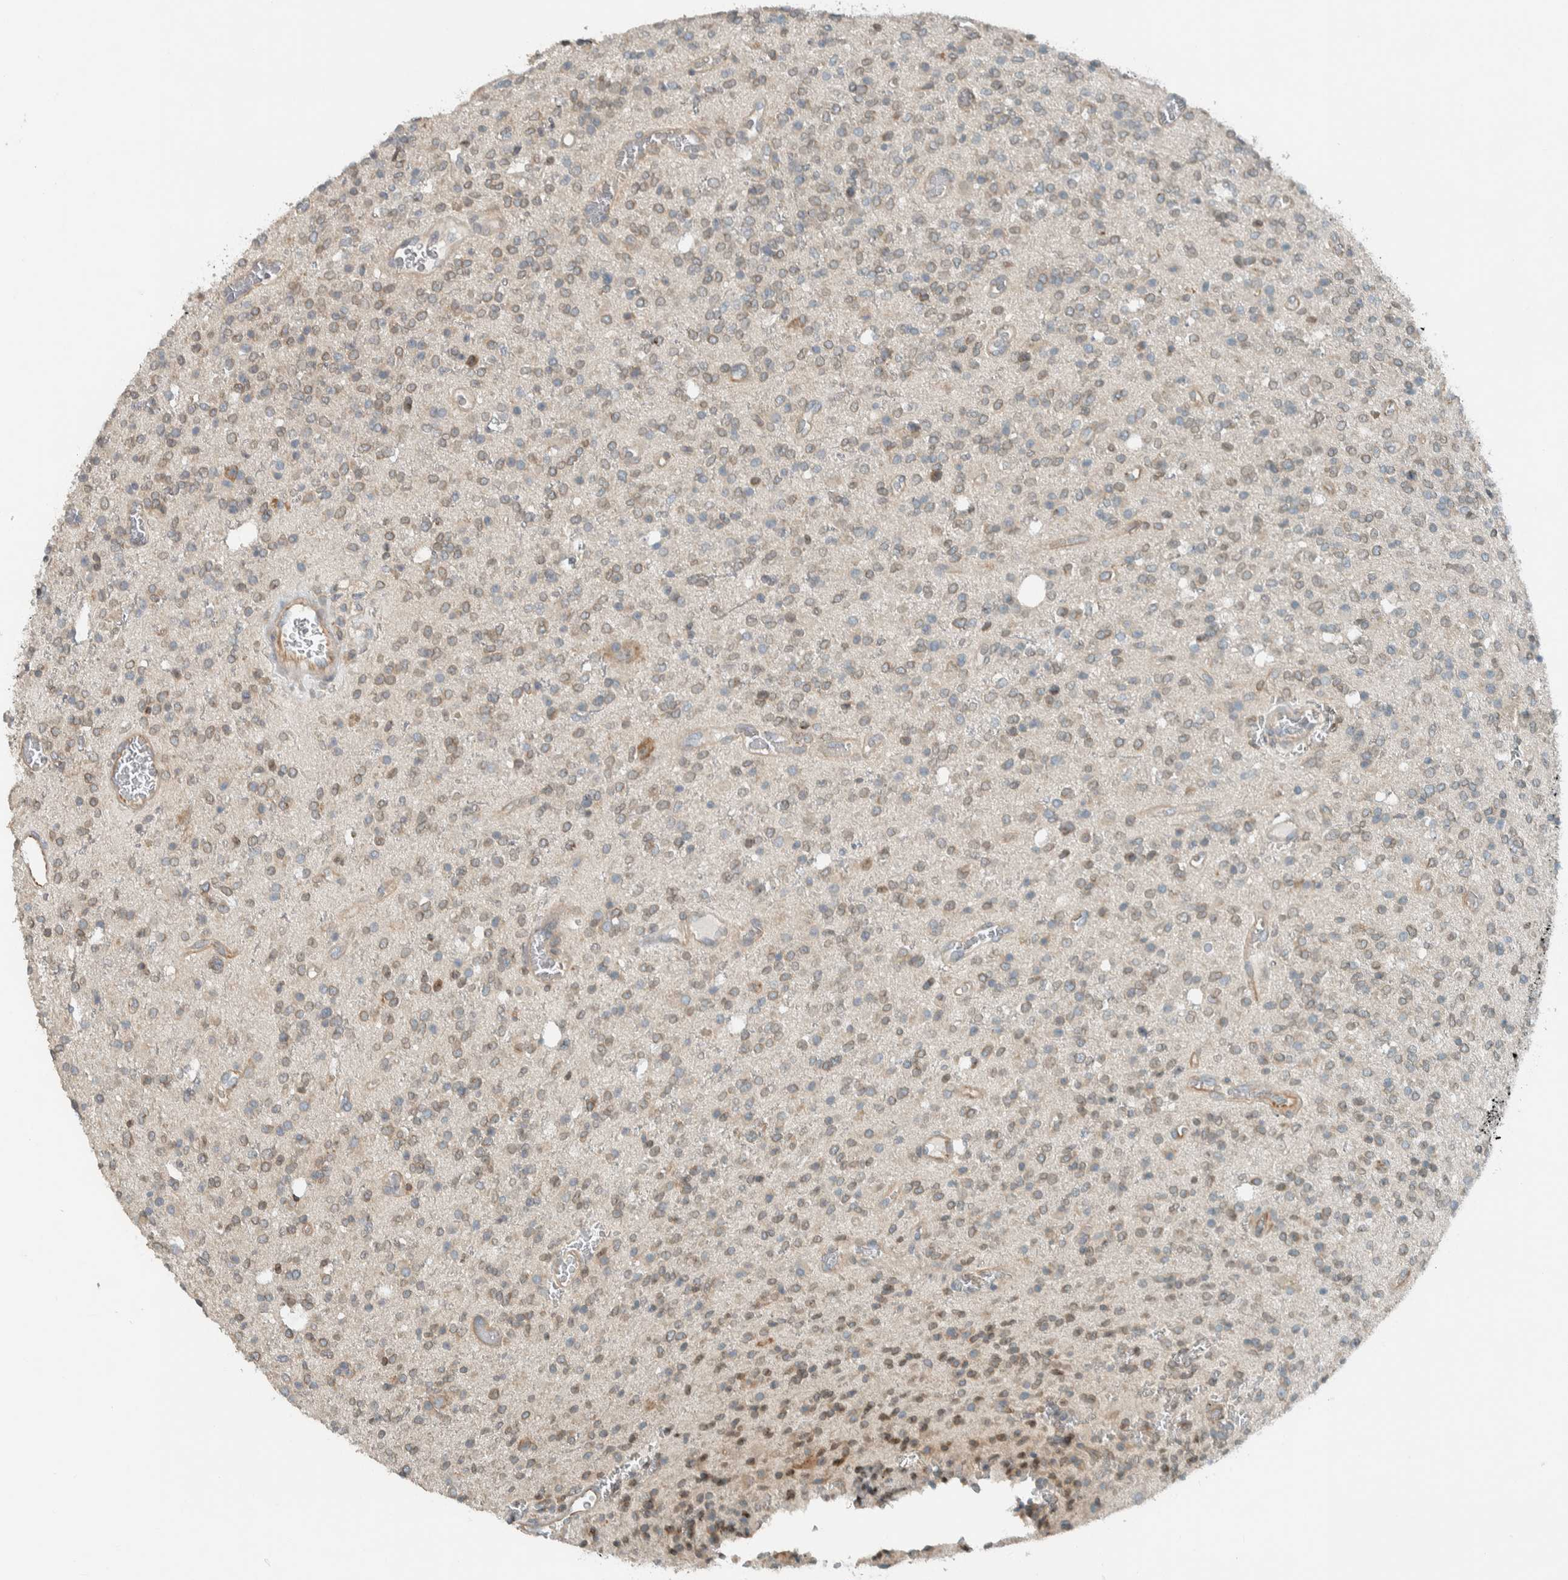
{"staining": {"intensity": "weak", "quantity": "25%-75%", "location": "cytoplasmic/membranous"}, "tissue": "glioma", "cell_type": "Tumor cells", "image_type": "cancer", "snomed": [{"axis": "morphology", "description": "Glioma, malignant, High grade"}, {"axis": "topography", "description": "Brain"}], "caption": "Malignant high-grade glioma stained with DAB immunohistochemistry demonstrates low levels of weak cytoplasmic/membranous staining in about 25%-75% of tumor cells.", "gene": "SEL1L", "patient": {"sex": "male", "age": 34}}